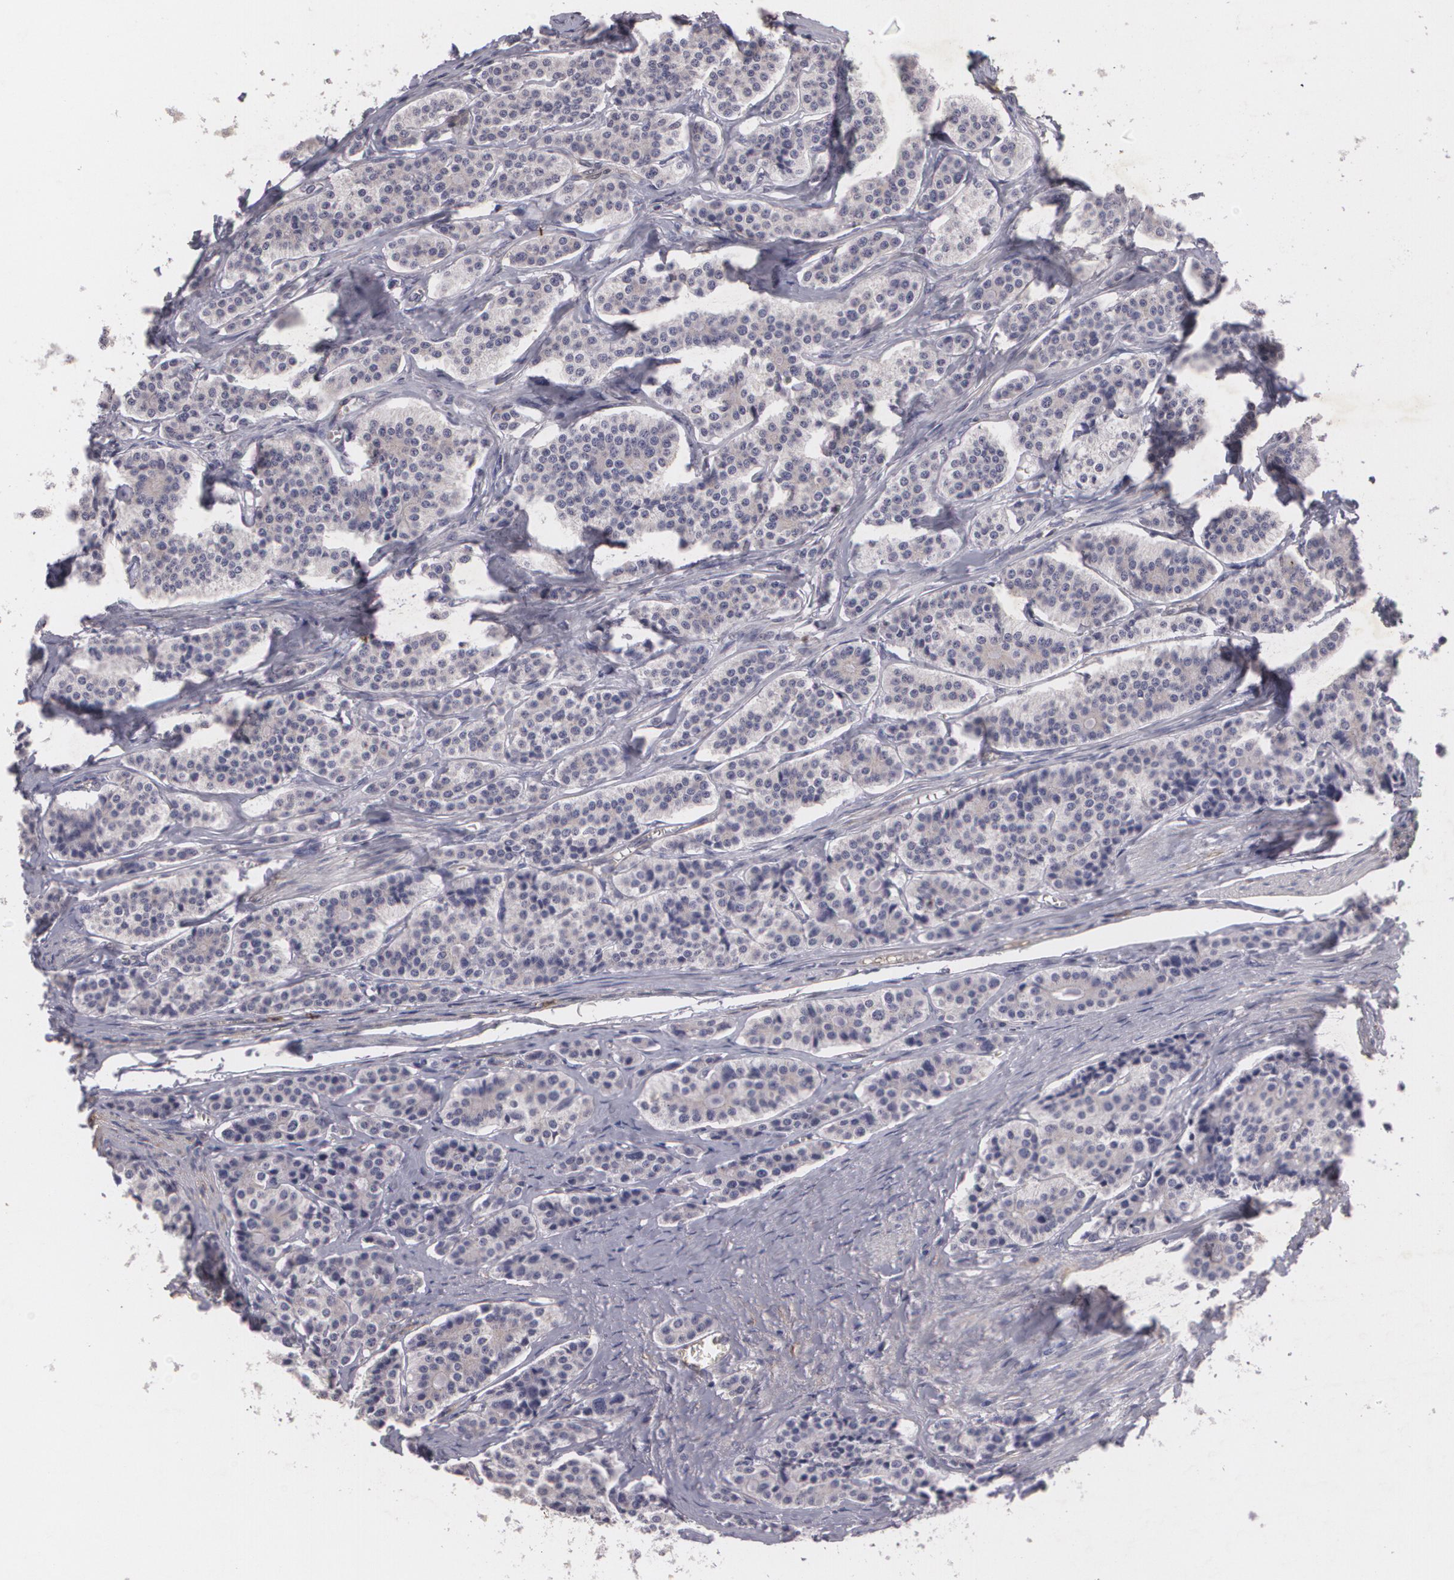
{"staining": {"intensity": "negative", "quantity": "none", "location": "none"}, "tissue": "carcinoid", "cell_type": "Tumor cells", "image_type": "cancer", "snomed": [{"axis": "morphology", "description": "Carcinoid, malignant, NOS"}, {"axis": "topography", "description": "Small intestine"}], "caption": "Immunohistochemical staining of malignant carcinoid reveals no significant positivity in tumor cells.", "gene": "KCNA4", "patient": {"sex": "male", "age": 63}}